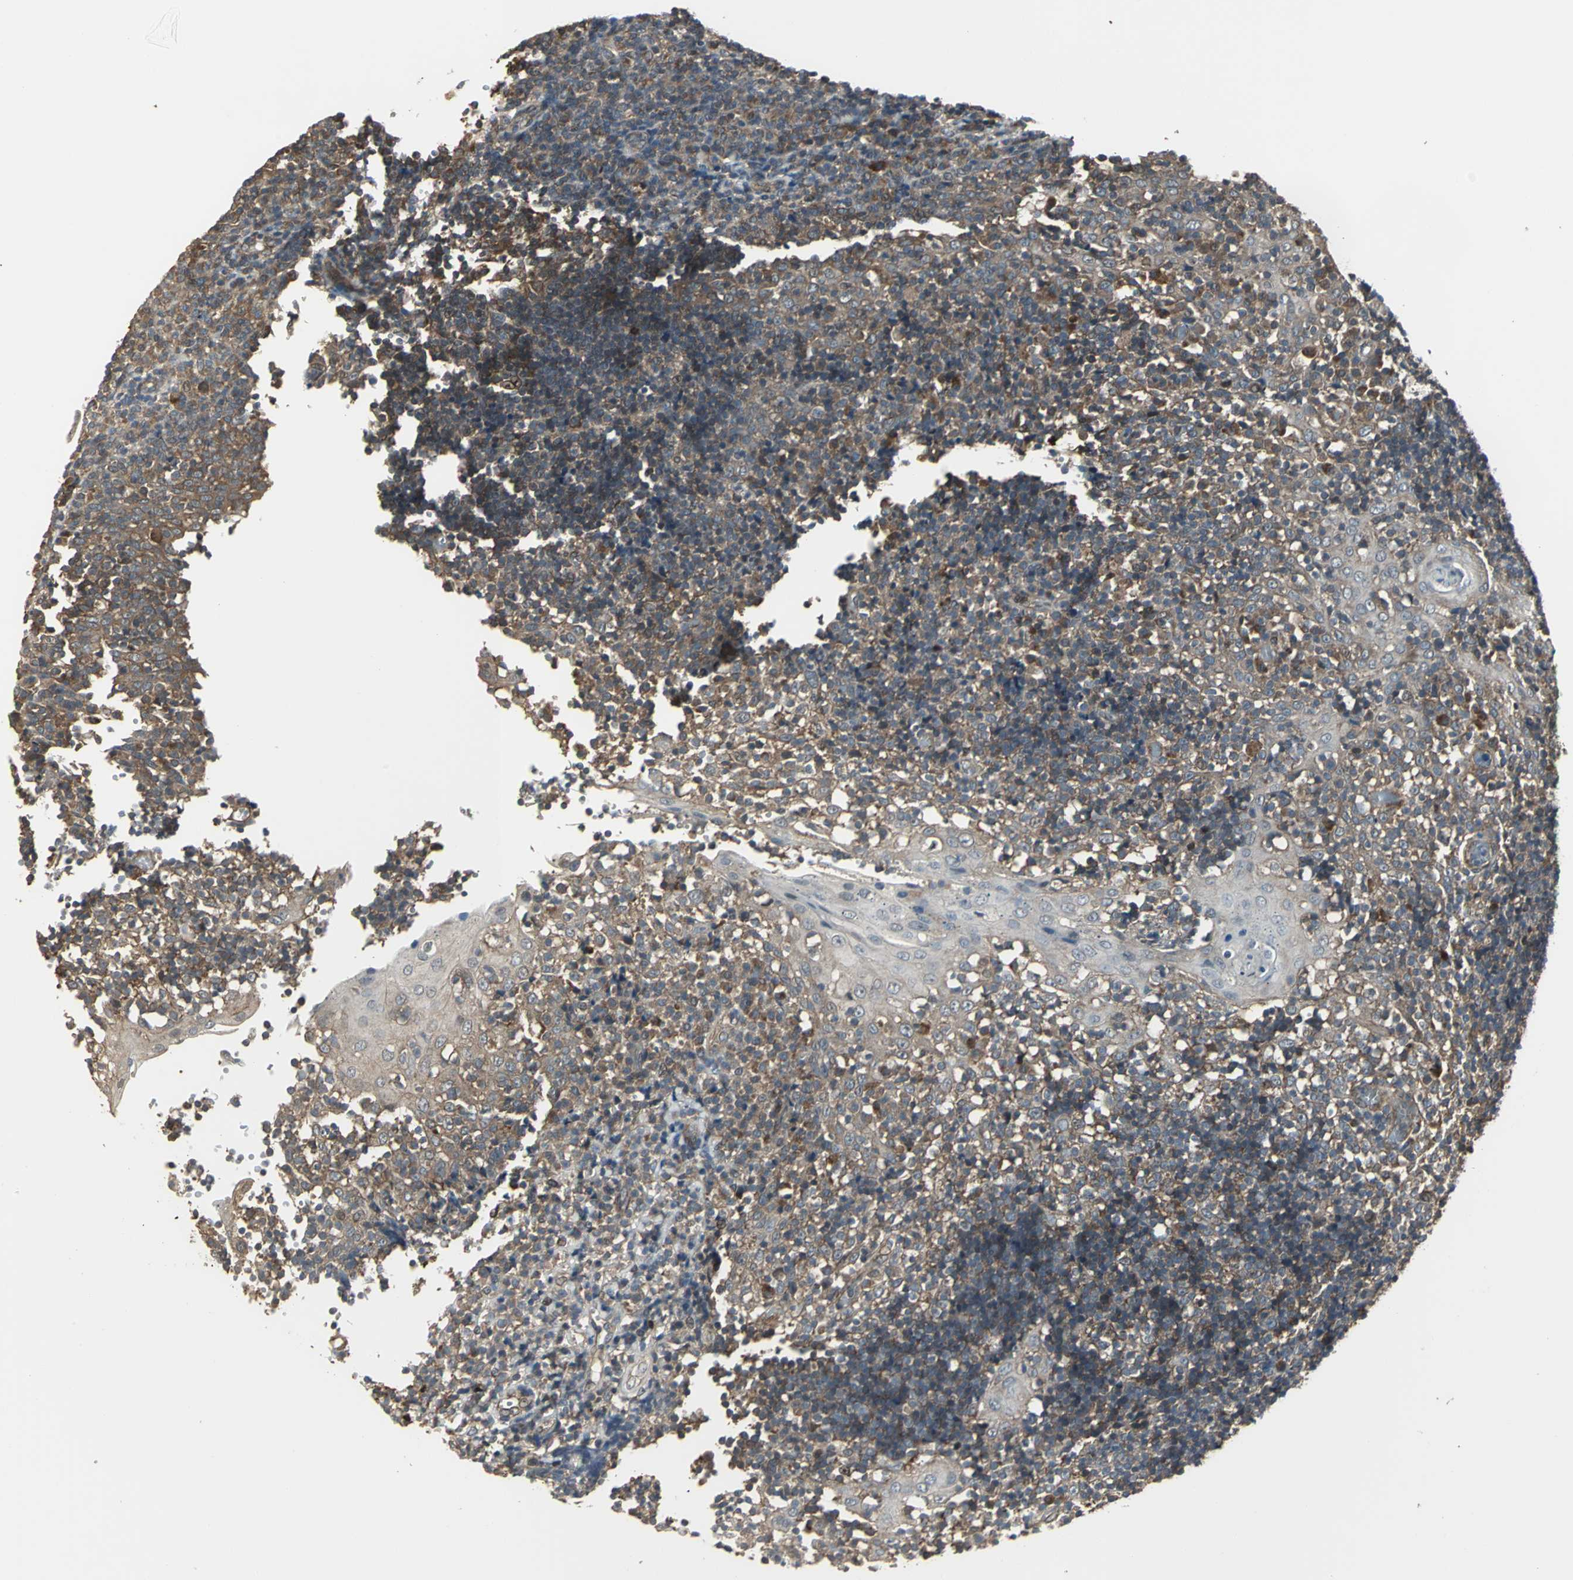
{"staining": {"intensity": "moderate", "quantity": ">75%", "location": "cytoplasmic/membranous"}, "tissue": "tonsil", "cell_type": "Germinal center cells", "image_type": "normal", "snomed": [{"axis": "morphology", "description": "Normal tissue, NOS"}, {"axis": "topography", "description": "Tonsil"}], "caption": "A micrograph showing moderate cytoplasmic/membranous positivity in about >75% of germinal center cells in normal tonsil, as visualized by brown immunohistochemical staining.", "gene": "PFDN1", "patient": {"sex": "female", "age": 40}}